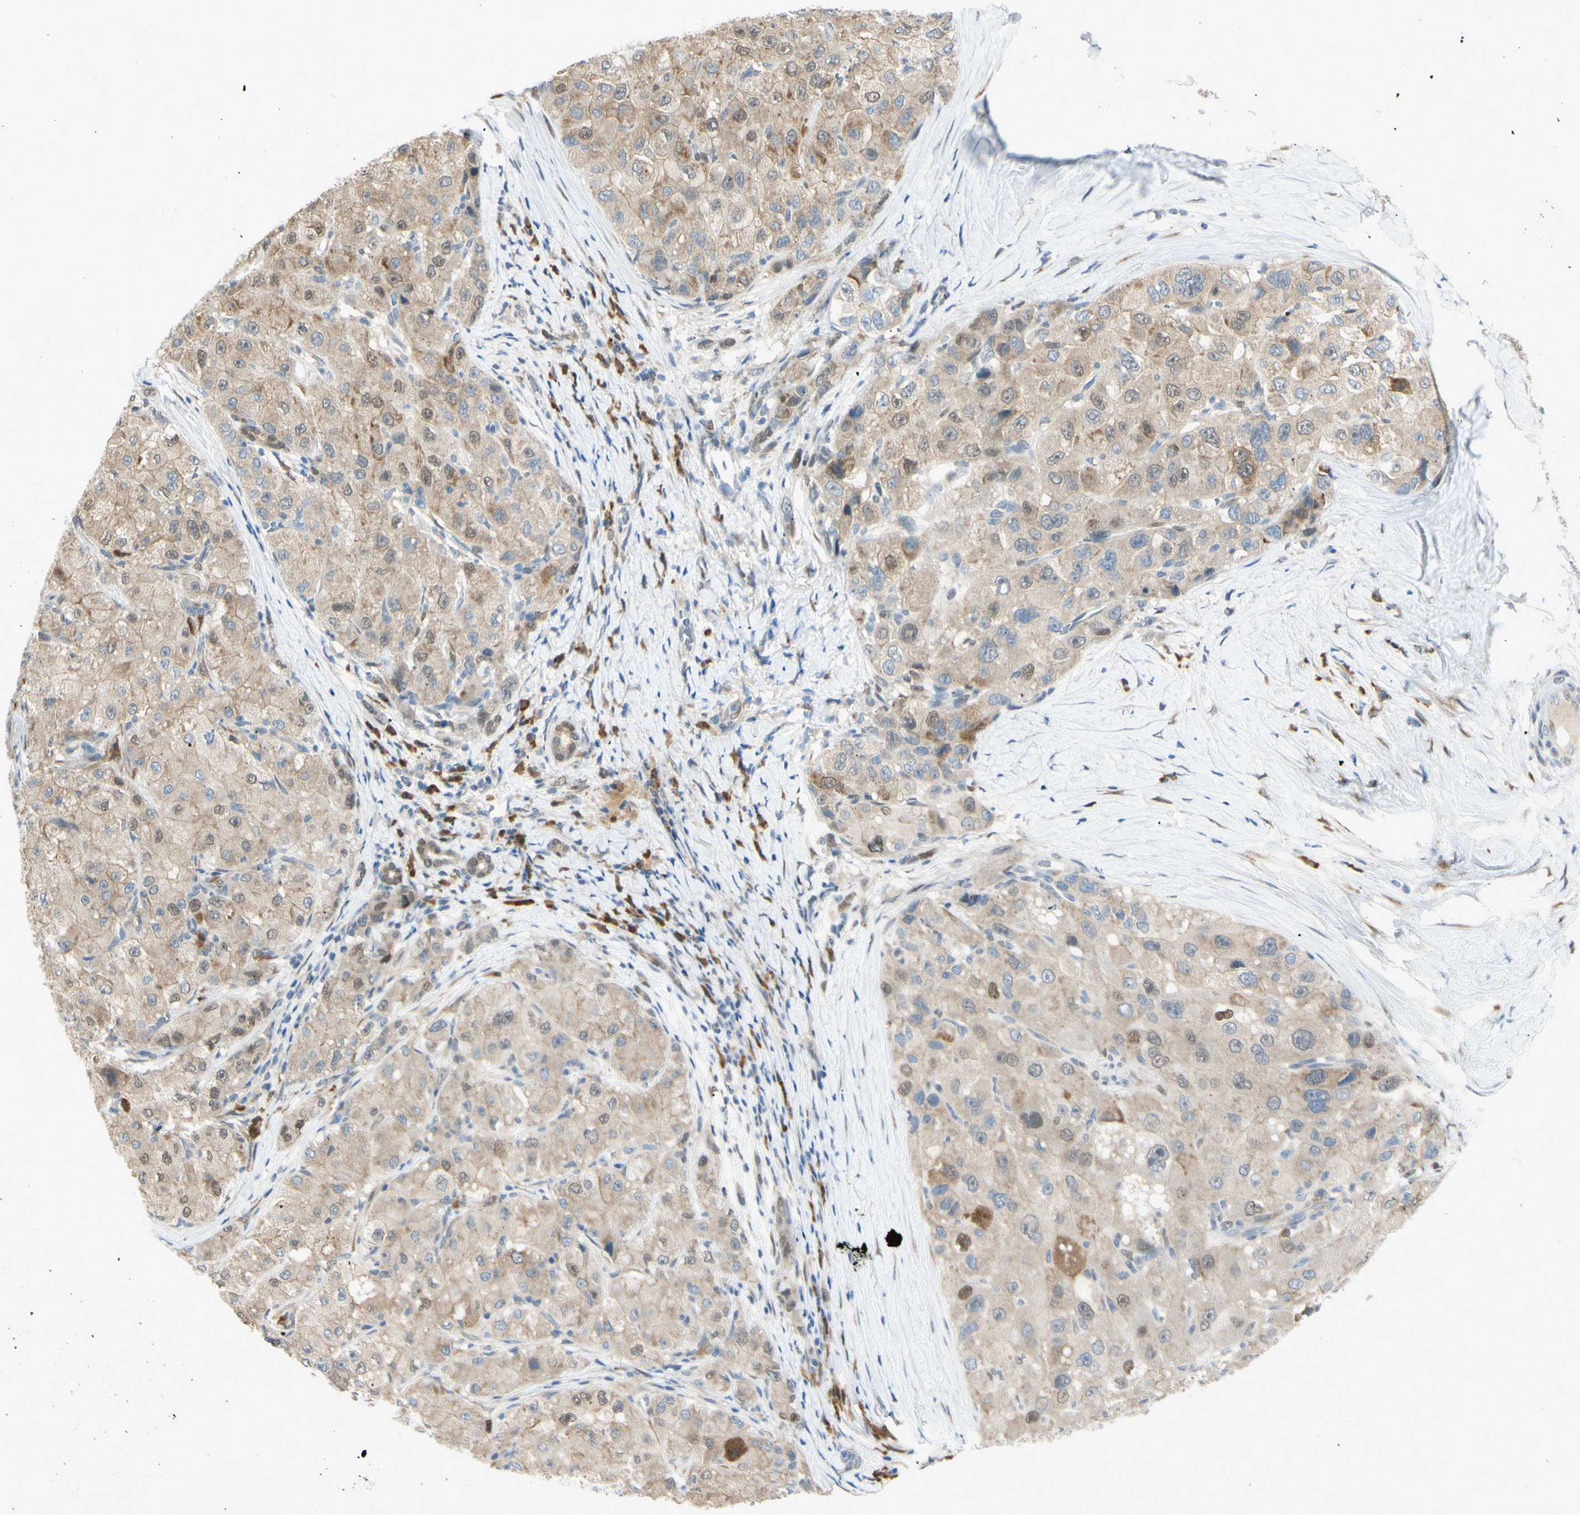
{"staining": {"intensity": "weak", "quantity": ">75%", "location": "cytoplasmic/membranous,nuclear"}, "tissue": "liver cancer", "cell_type": "Tumor cells", "image_type": "cancer", "snomed": [{"axis": "morphology", "description": "Carcinoma, Hepatocellular, NOS"}, {"axis": "topography", "description": "Liver"}], "caption": "Protein analysis of liver cancer (hepatocellular carcinoma) tissue demonstrates weak cytoplasmic/membranous and nuclear staining in approximately >75% of tumor cells.", "gene": "PTTG1", "patient": {"sex": "male", "age": 80}}